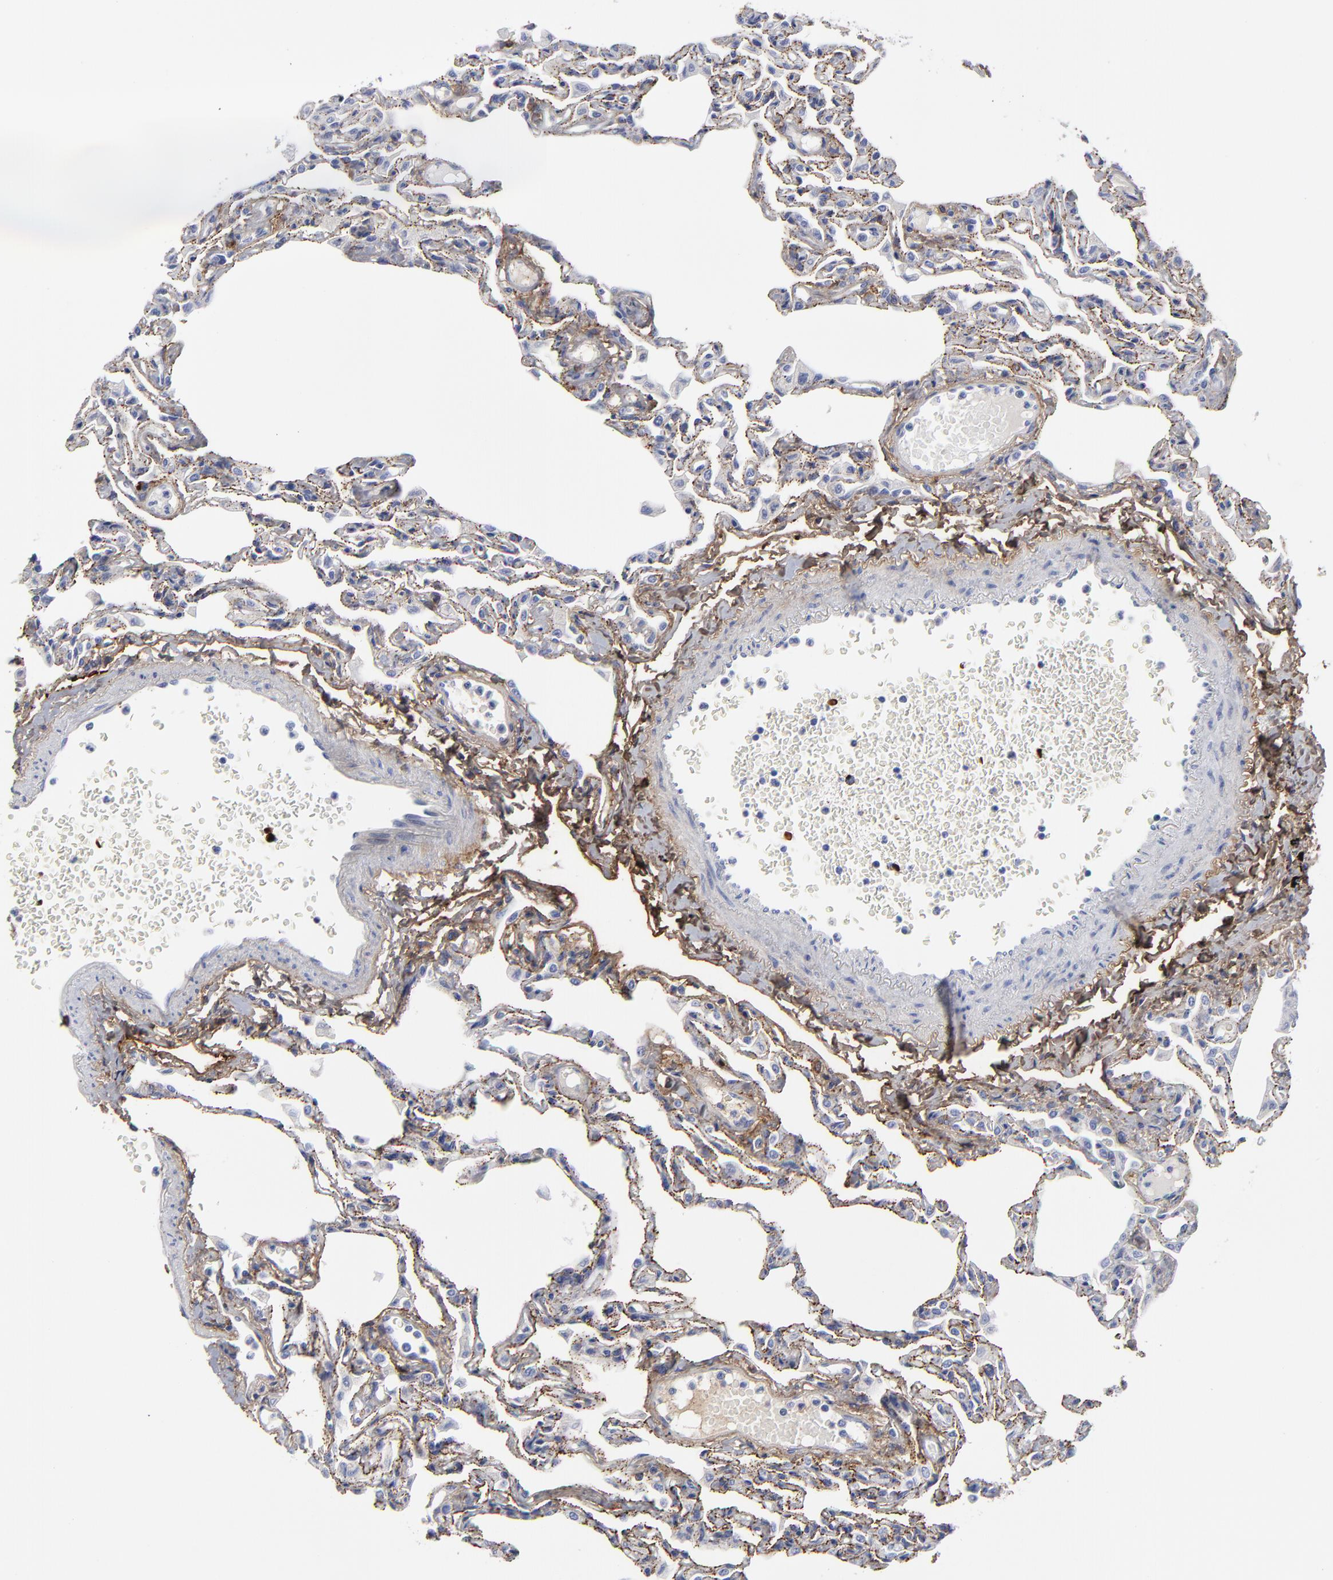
{"staining": {"intensity": "negative", "quantity": "none", "location": "none"}, "tissue": "lung", "cell_type": "Alveolar cells", "image_type": "normal", "snomed": [{"axis": "morphology", "description": "Normal tissue, NOS"}, {"axis": "topography", "description": "Lung"}], "caption": "The photomicrograph exhibits no significant staining in alveolar cells of lung. (Immunohistochemistry (ihc), brightfield microscopy, high magnification).", "gene": "DCN", "patient": {"sex": "female", "age": 49}}